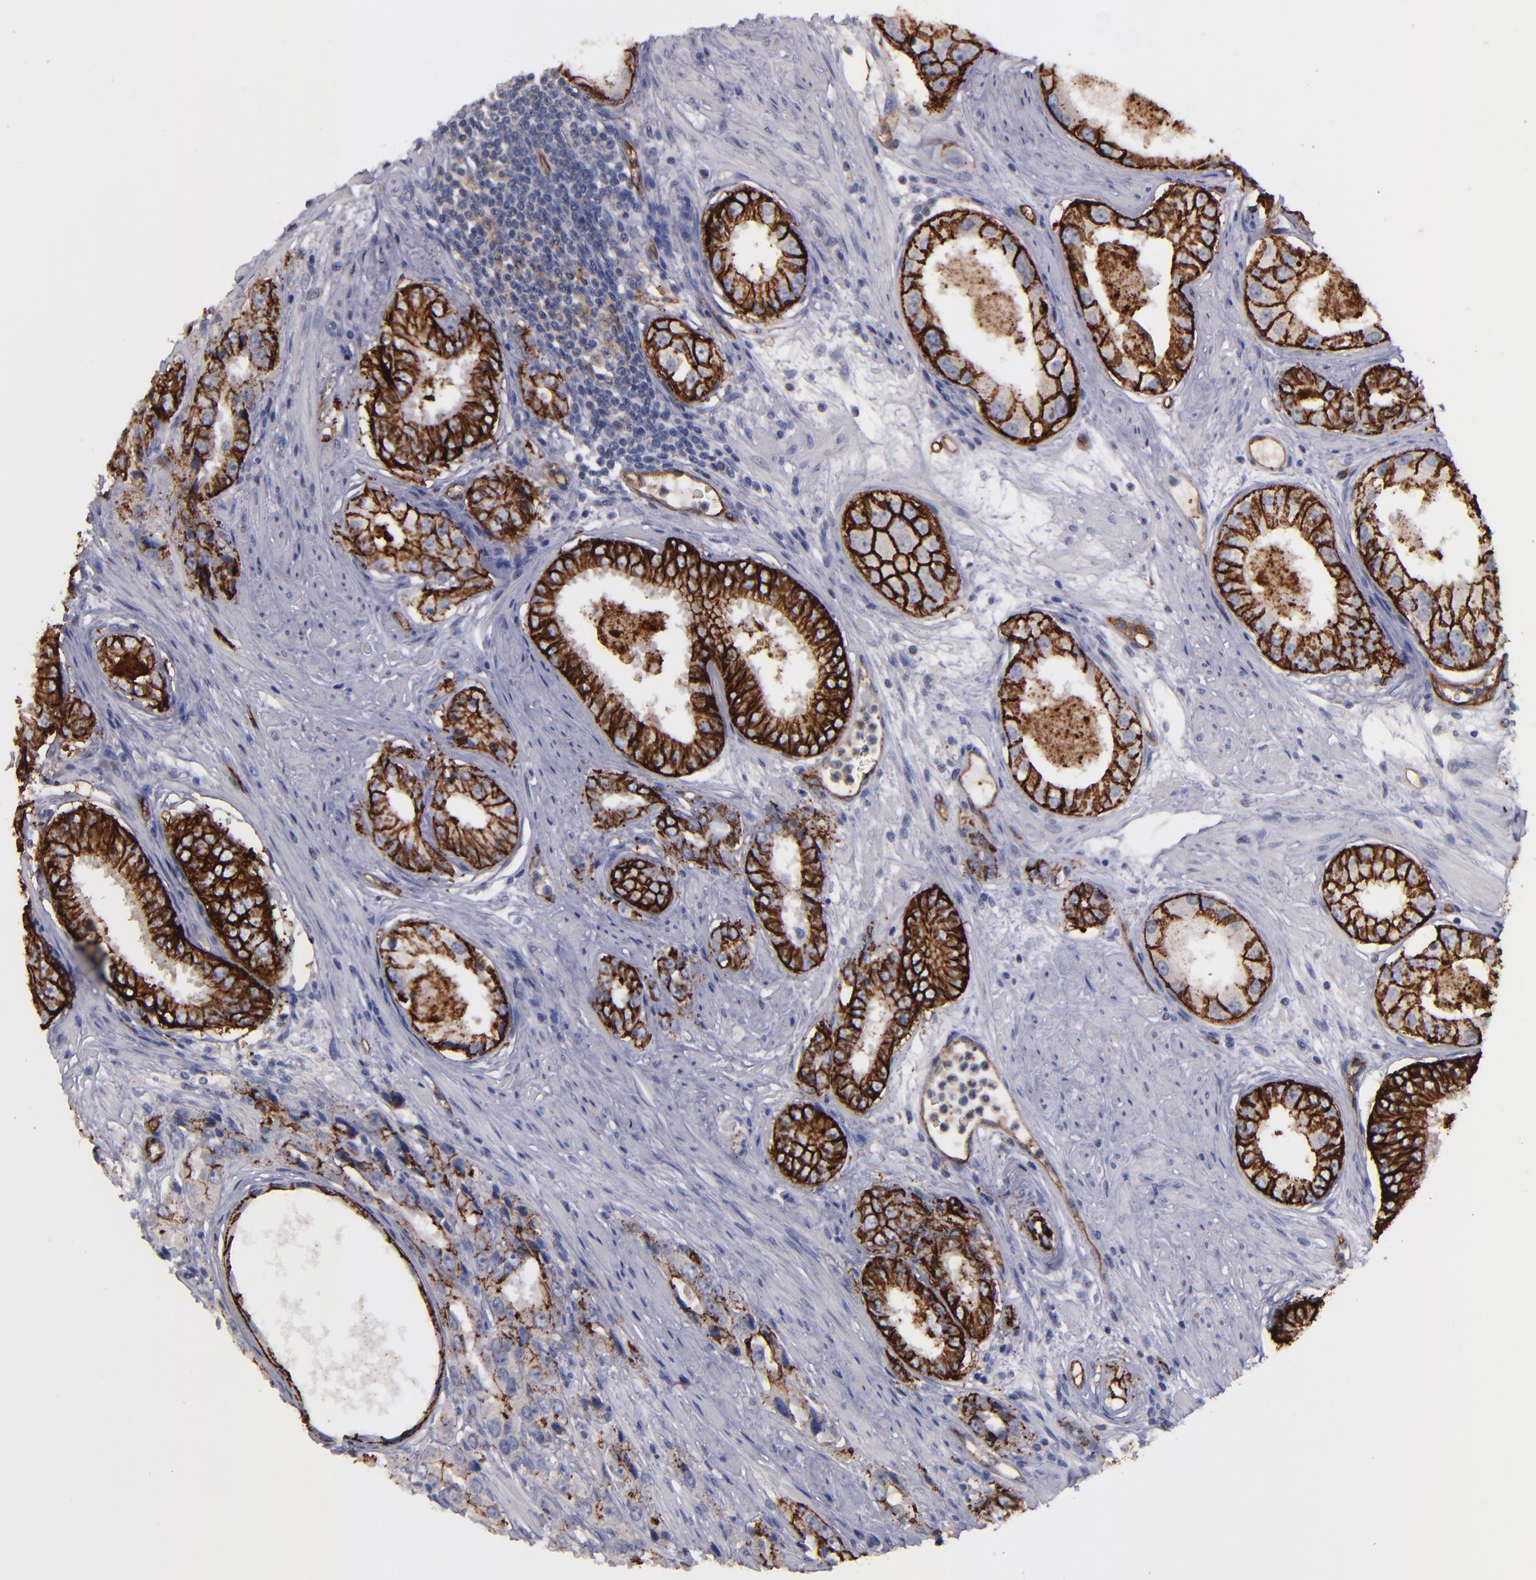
{"staining": {"intensity": "moderate", "quantity": ">75%", "location": "cytoplasmic/membranous"}, "tissue": "prostate cancer", "cell_type": "Tumor cells", "image_type": "cancer", "snomed": [{"axis": "morphology", "description": "Adenocarcinoma, Medium grade"}, {"axis": "topography", "description": "Prostate"}], "caption": "An image of prostate cancer (adenocarcinoma (medium-grade)) stained for a protein demonstrates moderate cytoplasmic/membranous brown staining in tumor cells.", "gene": "CLDN5", "patient": {"sex": "male", "age": 53}}